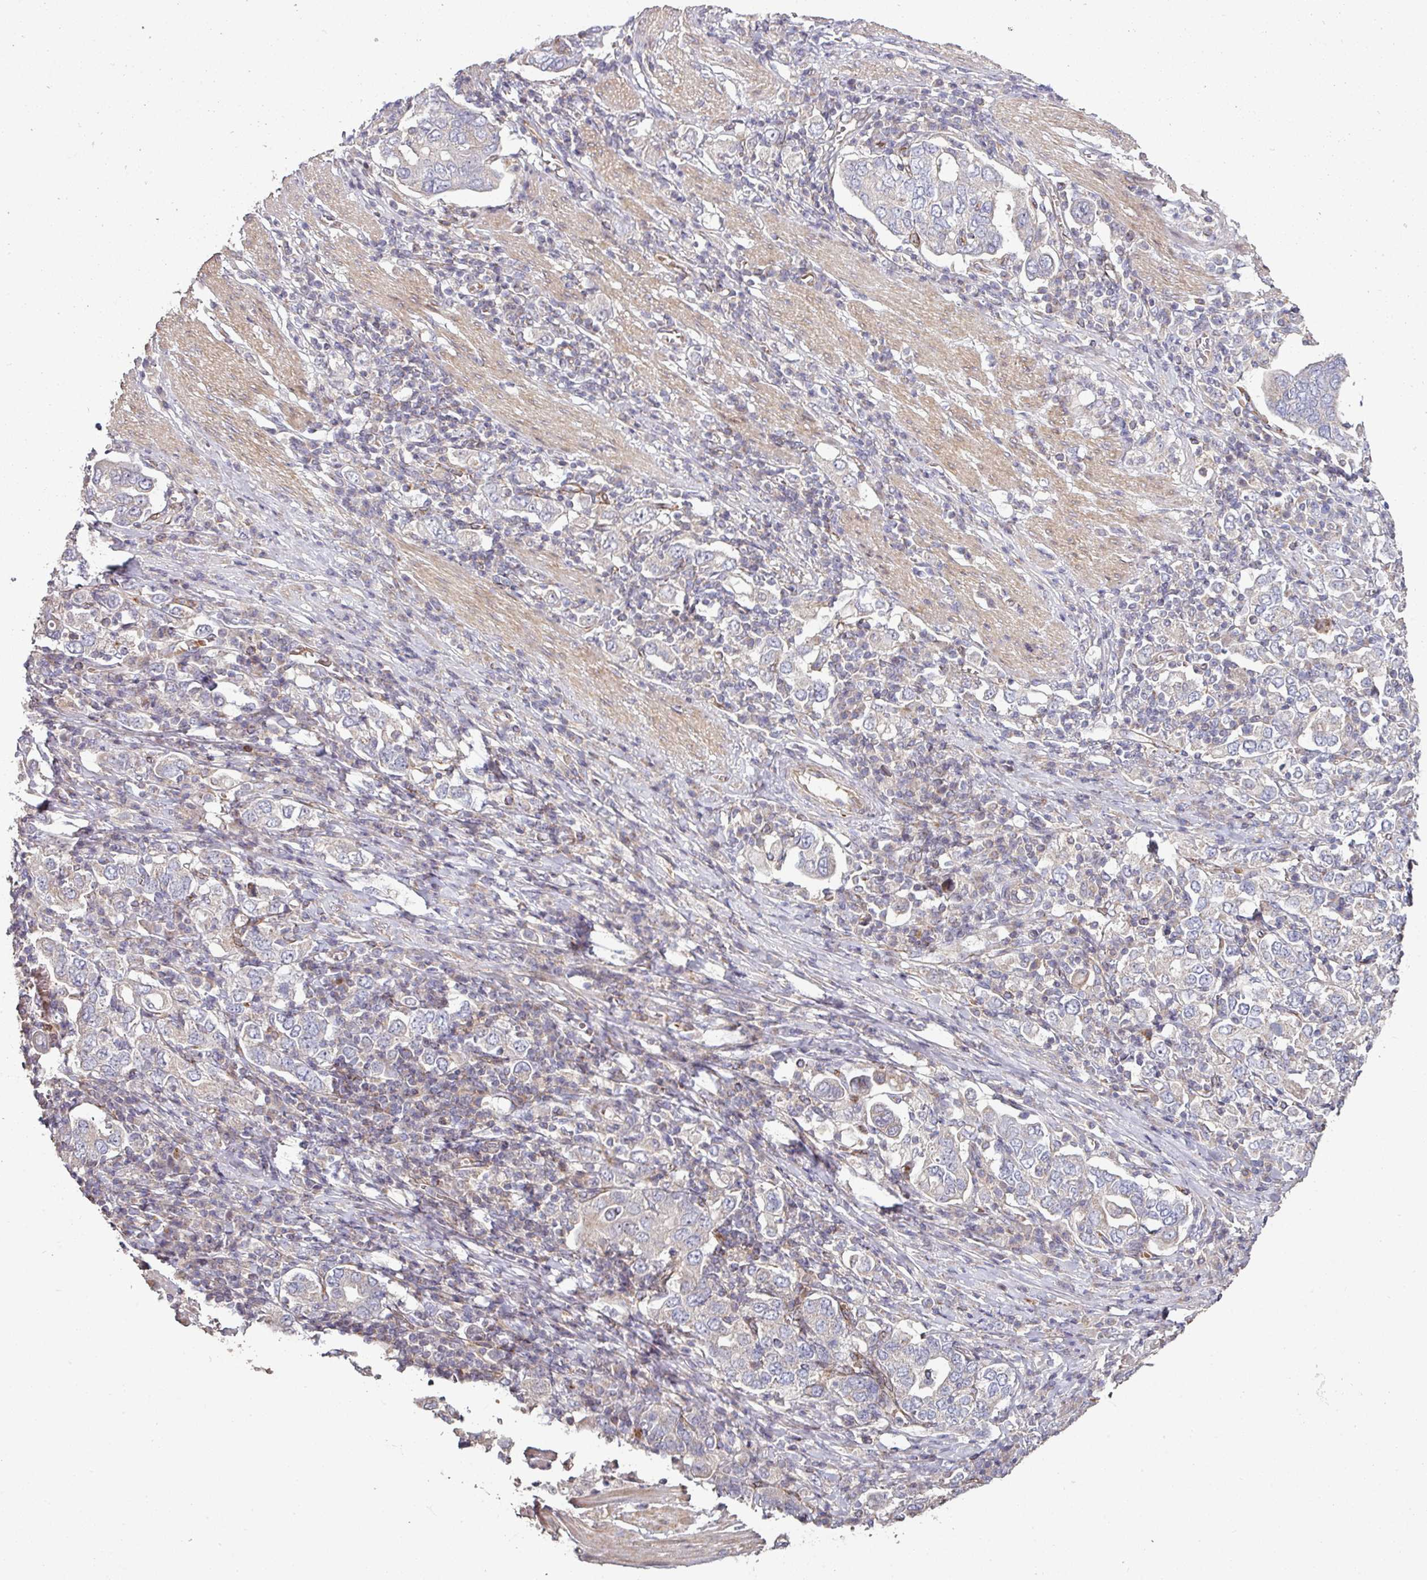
{"staining": {"intensity": "negative", "quantity": "none", "location": "none"}, "tissue": "stomach cancer", "cell_type": "Tumor cells", "image_type": "cancer", "snomed": [{"axis": "morphology", "description": "Adenocarcinoma, NOS"}, {"axis": "topography", "description": "Stomach, upper"}, {"axis": "topography", "description": "Stomach"}], "caption": "Adenocarcinoma (stomach) stained for a protein using immunohistochemistry shows no staining tumor cells.", "gene": "RPL23A", "patient": {"sex": "male", "age": 62}}